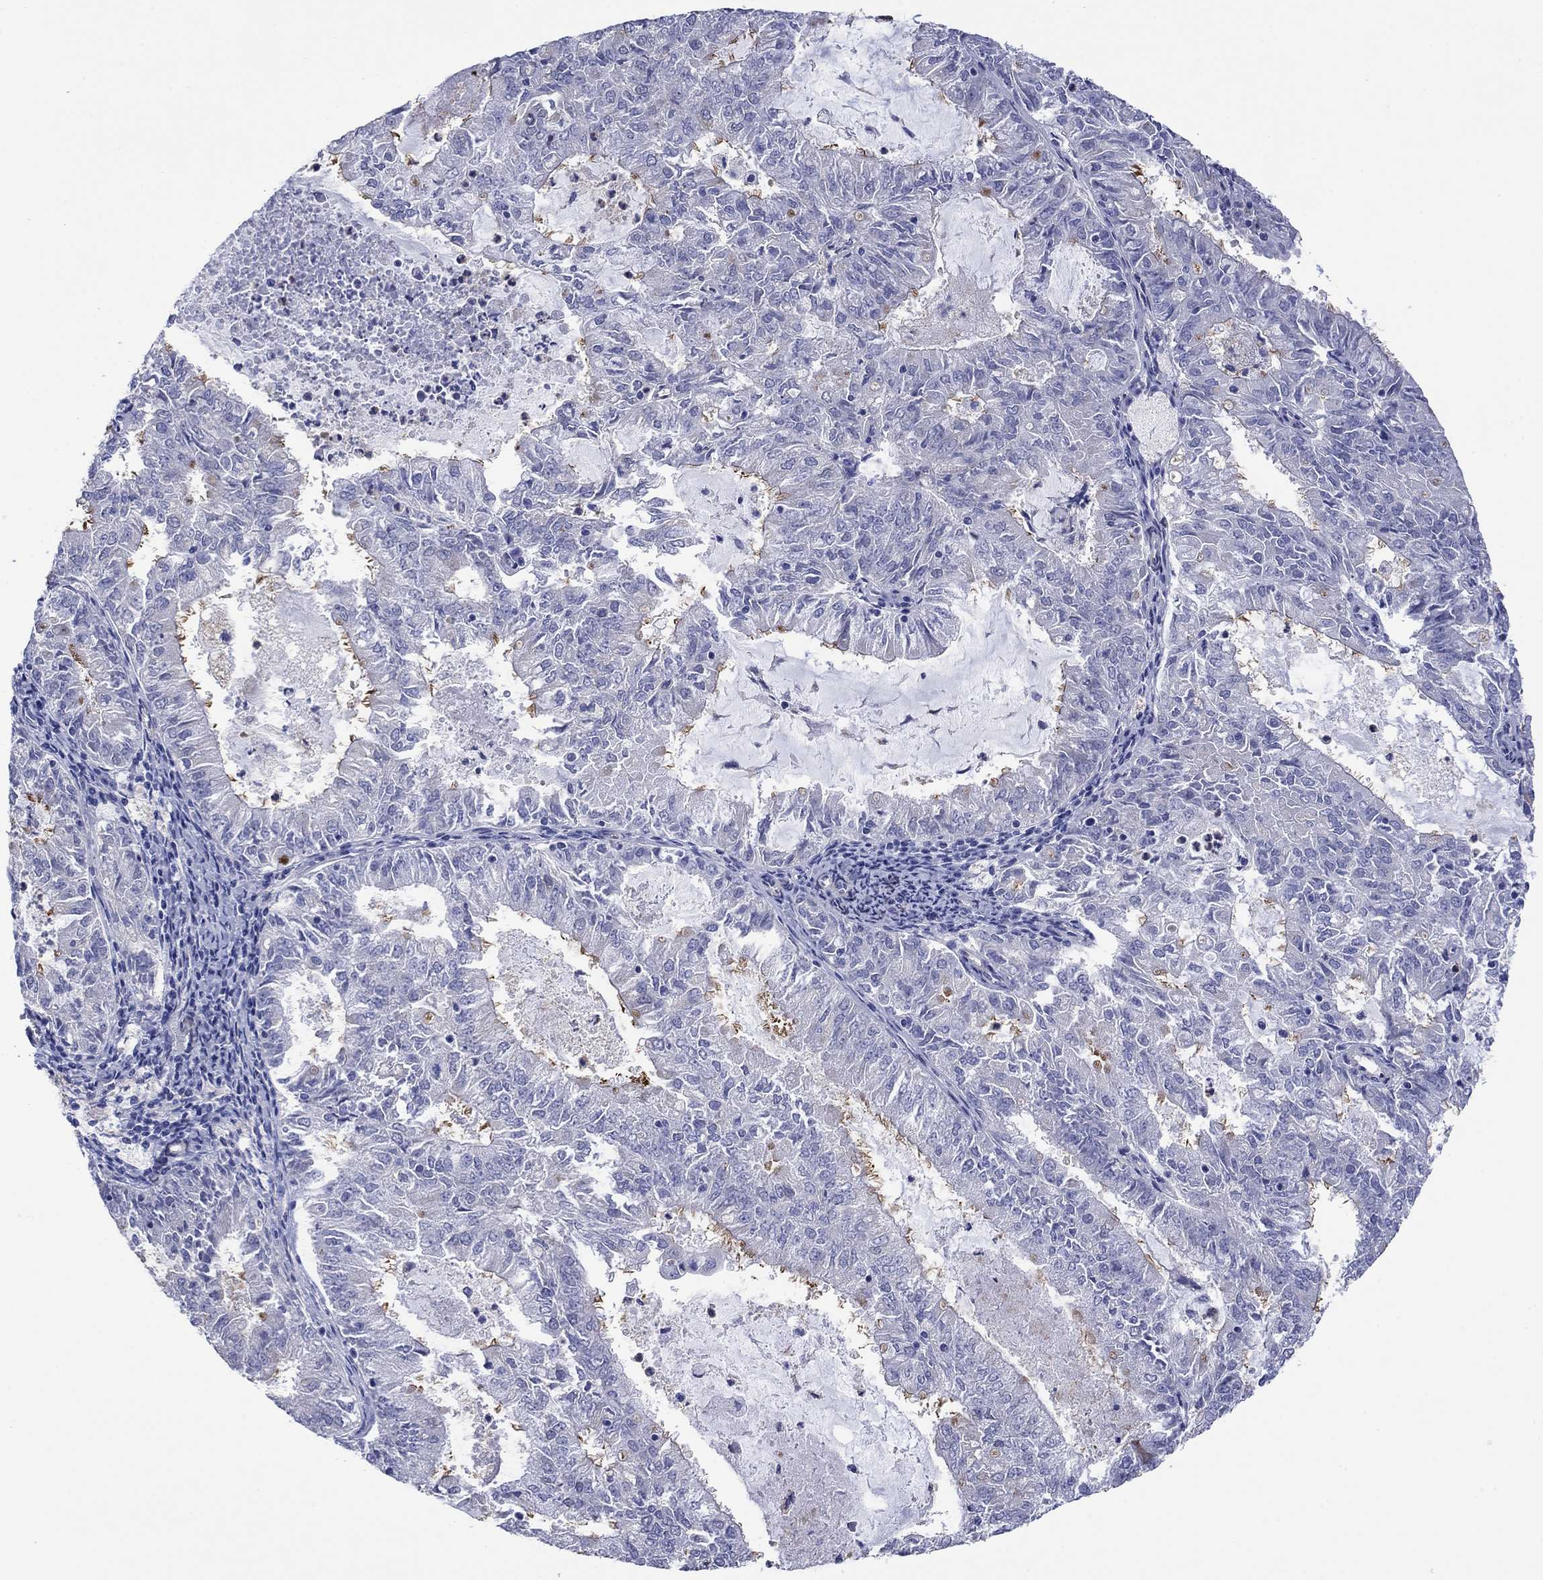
{"staining": {"intensity": "moderate", "quantity": "<25%", "location": "cytoplasmic/membranous"}, "tissue": "endometrial cancer", "cell_type": "Tumor cells", "image_type": "cancer", "snomed": [{"axis": "morphology", "description": "Adenocarcinoma, NOS"}, {"axis": "topography", "description": "Endometrium"}], "caption": "A brown stain shows moderate cytoplasmic/membranous expression of a protein in human endometrial adenocarcinoma tumor cells. The staining was performed using DAB to visualize the protein expression in brown, while the nuclei were stained in blue with hematoxylin (Magnification: 20x).", "gene": "TPRN", "patient": {"sex": "female", "age": 57}}